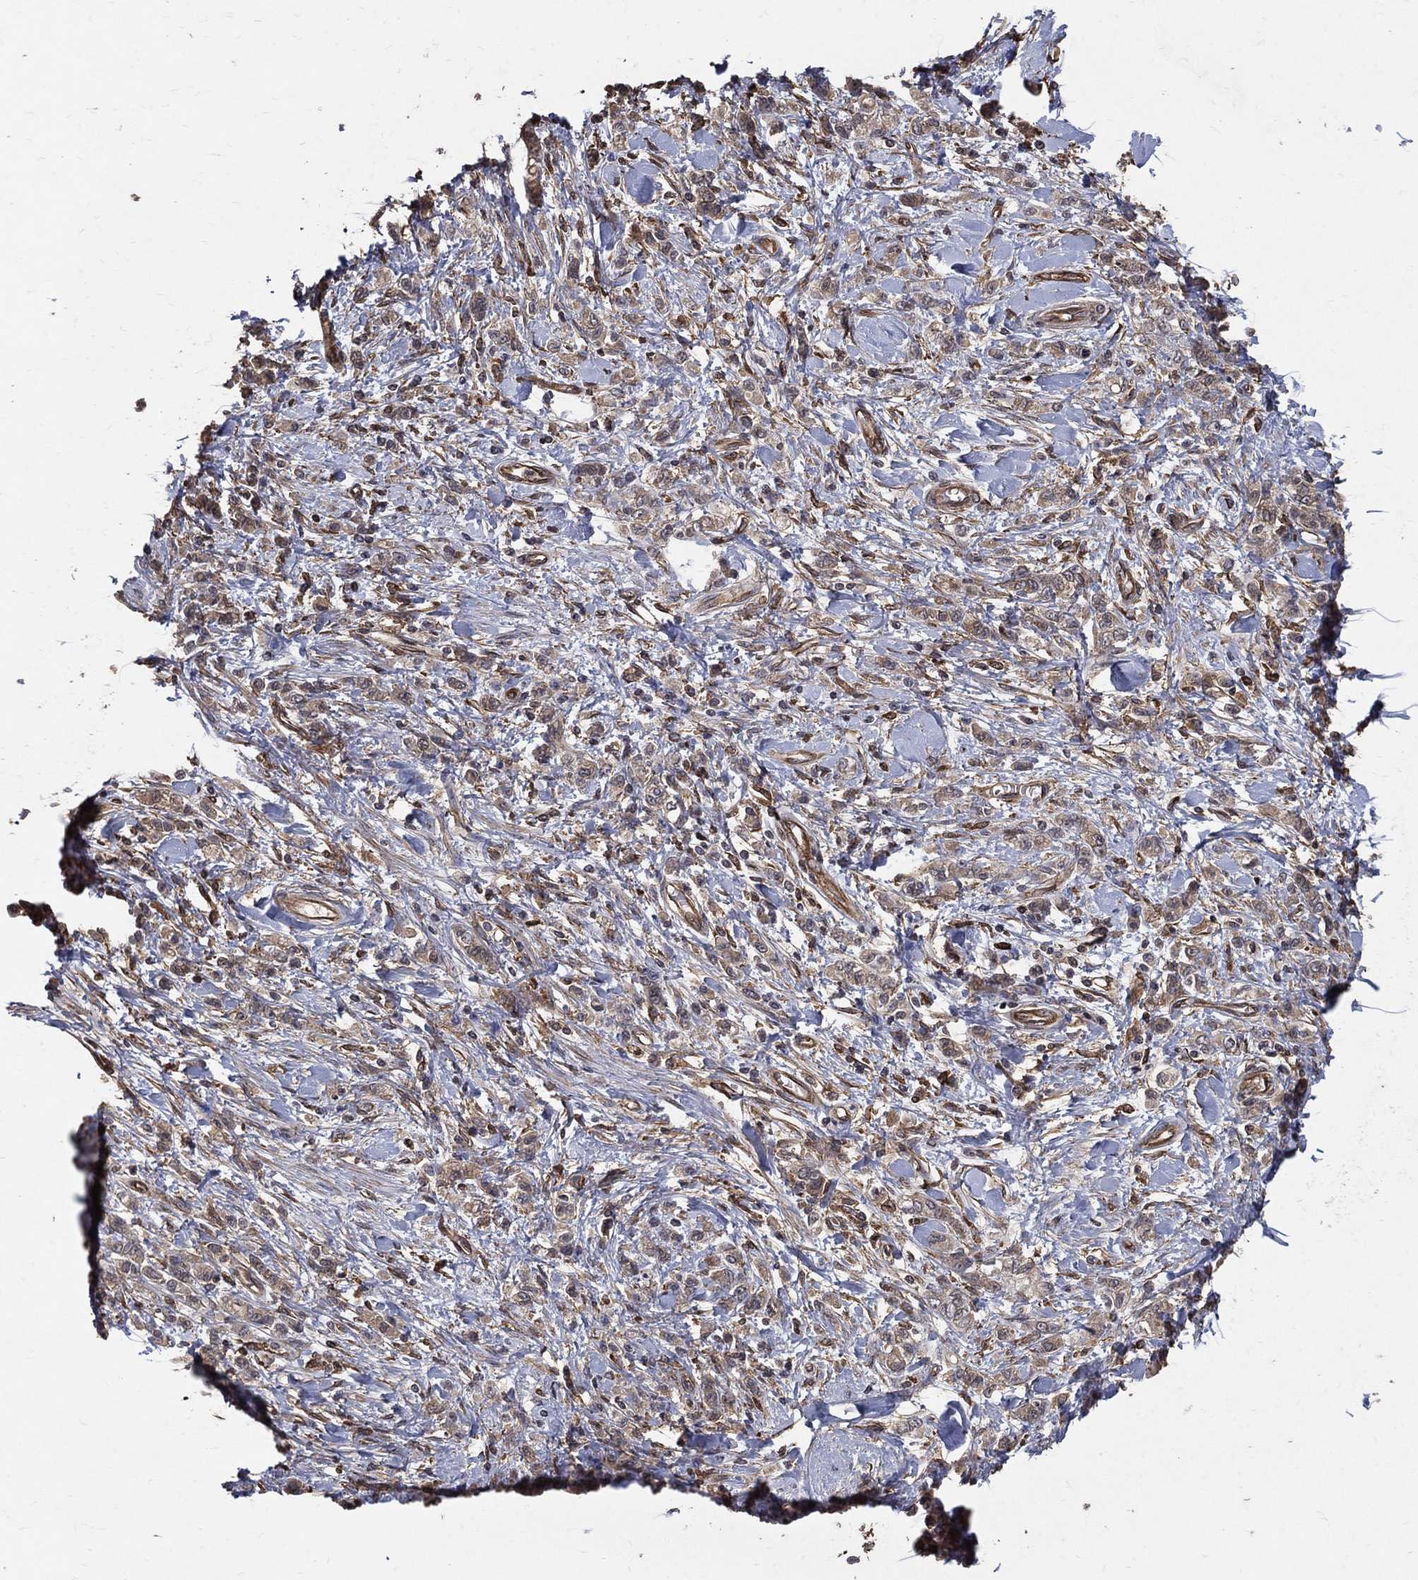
{"staining": {"intensity": "weak", "quantity": "<25%", "location": "cytoplasmic/membranous"}, "tissue": "stomach cancer", "cell_type": "Tumor cells", "image_type": "cancer", "snomed": [{"axis": "morphology", "description": "Adenocarcinoma, NOS"}, {"axis": "topography", "description": "Stomach"}], "caption": "This histopathology image is of stomach adenocarcinoma stained with immunohistochemistry to label a protein in brown with the nuclei are counter-stained blue. There is no positivity in tumor cells. (Stains: DAB immunohistochemistry with hematoxylin counter stain, Microscopy: brightfield microscopy at high magnification).", "gene": "DPYSL2", "patient": {"sex": "male", "age": 77}}